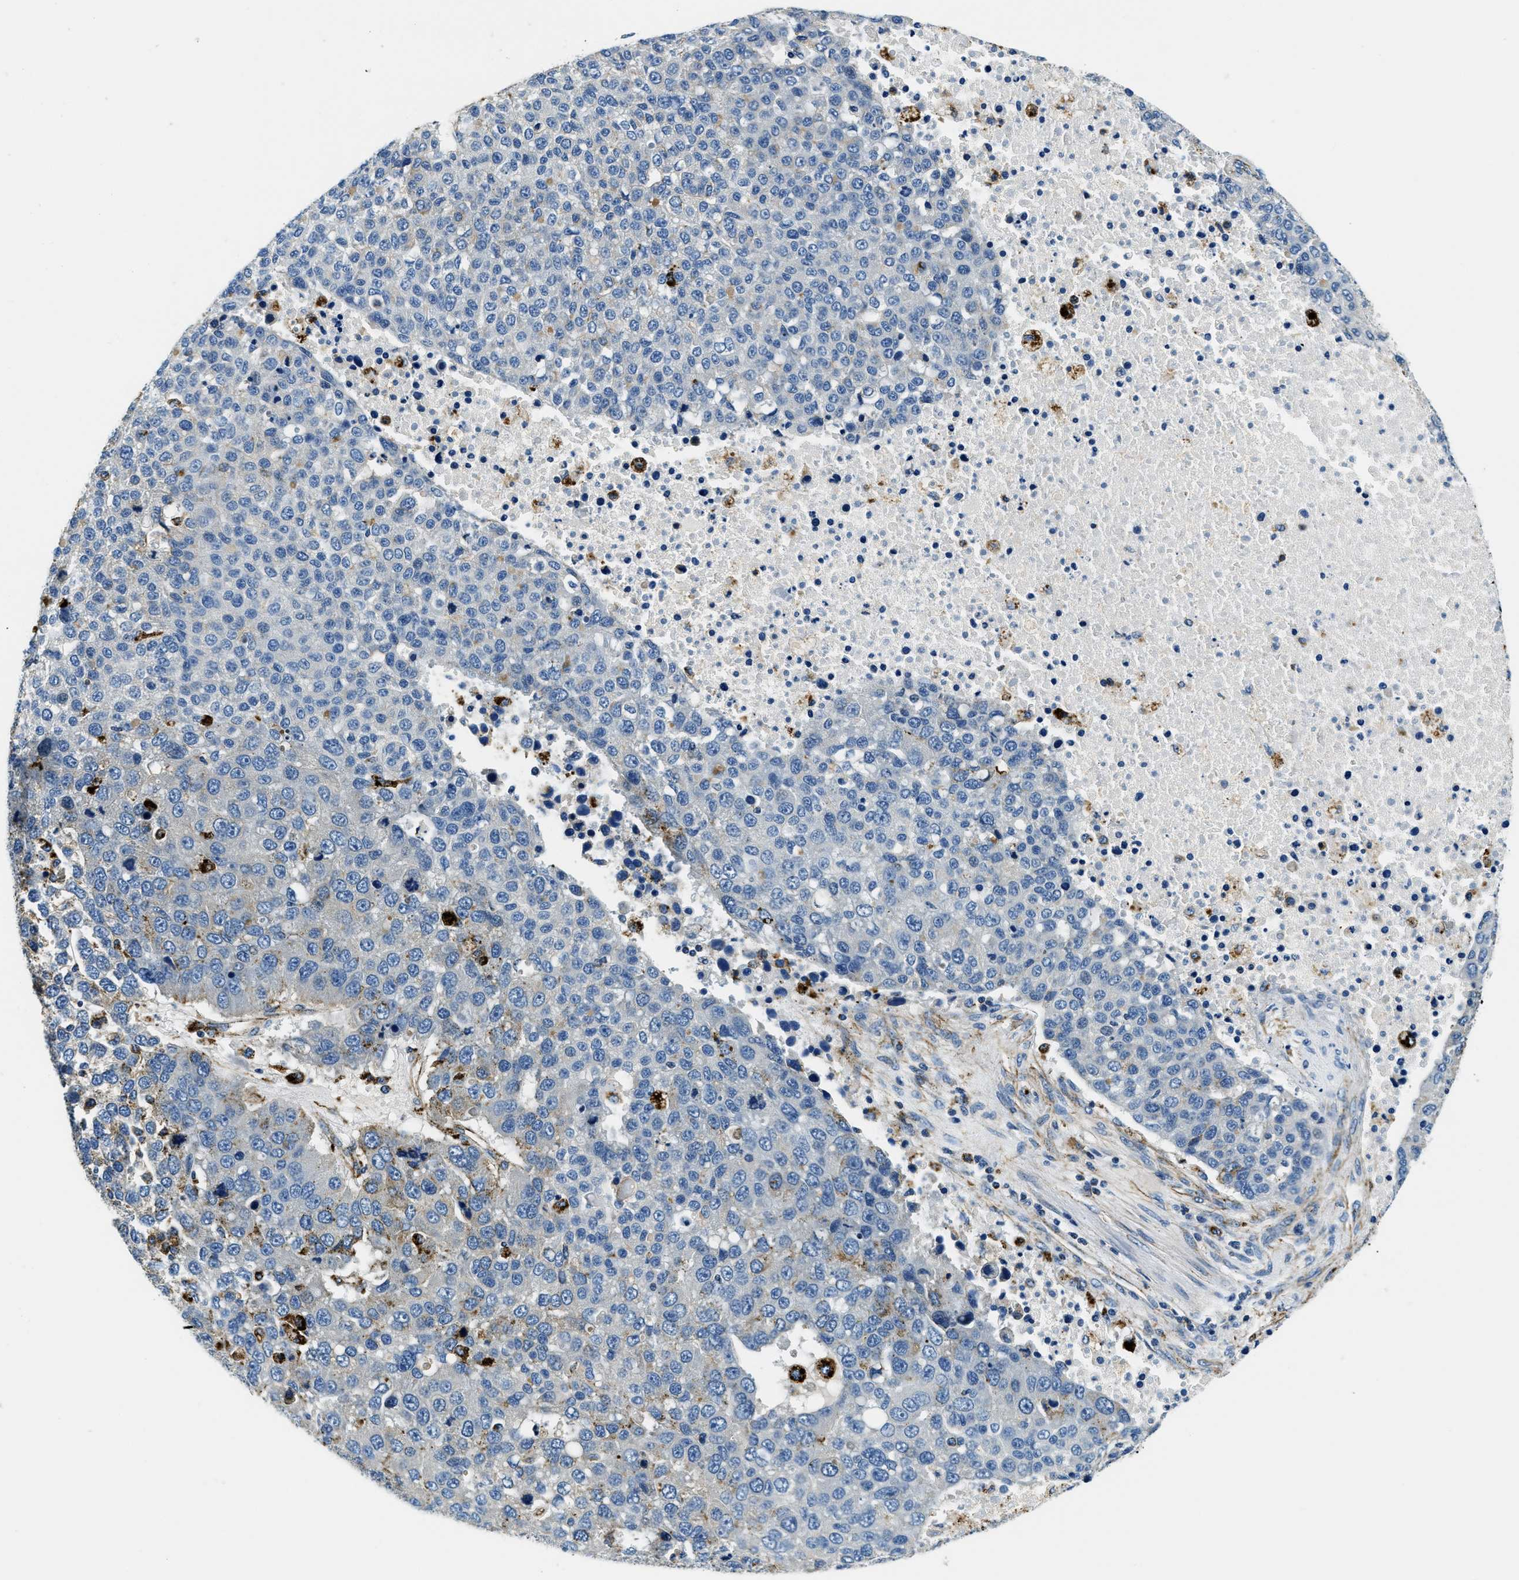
{"staining": {"intensity": "negative", "quantity": "none", "location": "none"}, "tissue": "pancreatic cancer", "cell_type": "Tumor cells", "image_type": "cancer", "snomed": [{"axis": "morphology", "description": "Adenocarcinoma, NOS"}, {"axis": "topography", "description": "Pancreas"}], "caption": "Tumor cells show no significant protein positivity in adenocarcinoma (pancreatic).", "gene": "GNS", "patient": {"sex": "female", "age": 61}}